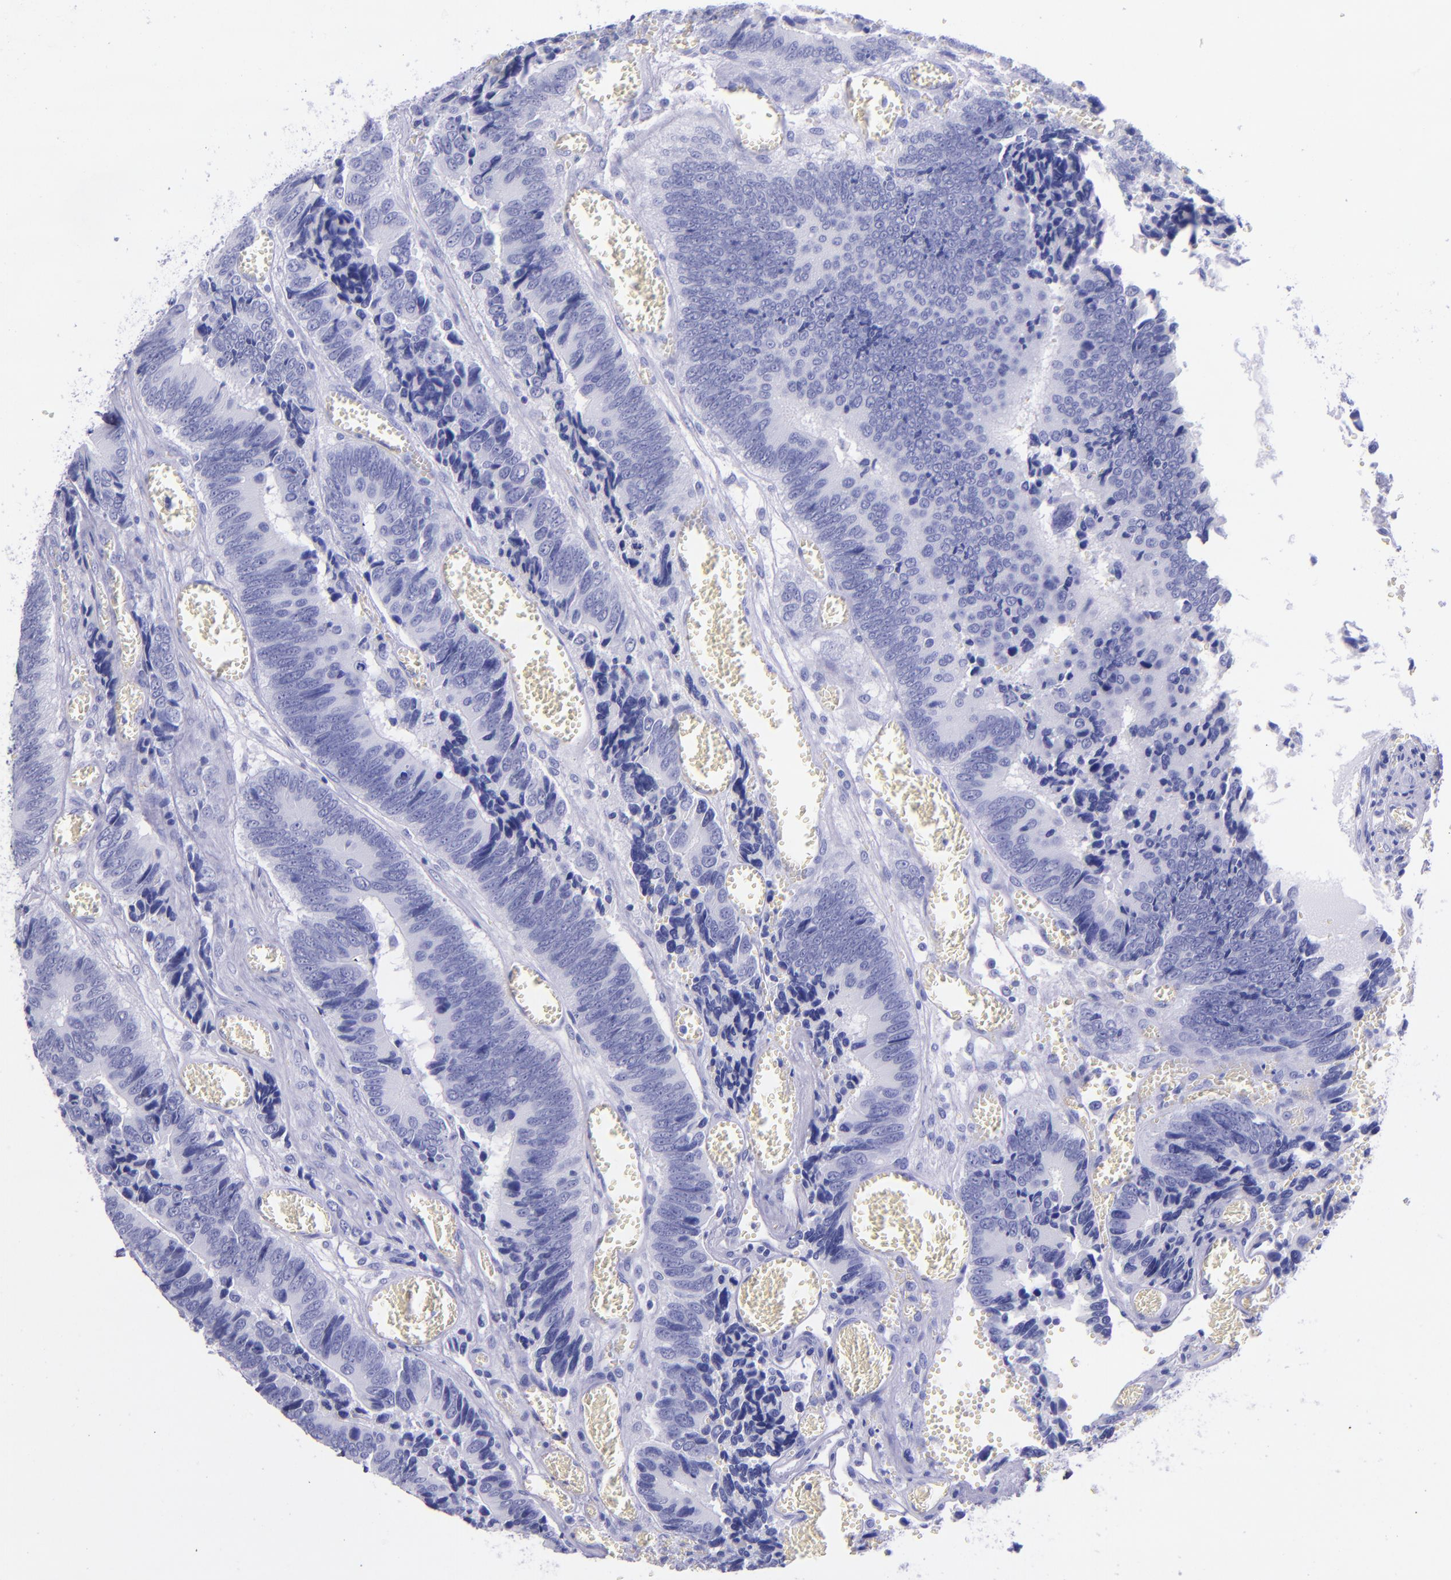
{"staining": {"intensity": "negative", "quantity": "none", "location": "none"}, "tissue": "colorectal cancer", "cell_type": "Tumor cells", "image_type": "cancer", "snomed": [{"axis": "morphology", "description": "Adenocarcinoma, NOS"}, {"axis": "topography", "description": "Colon"}], "caption": "Tumor cells show no significant positivity in colorectal adenocarcinoma.", "gene": "MBP", "patient": {"sex": "male", "age": 72}}